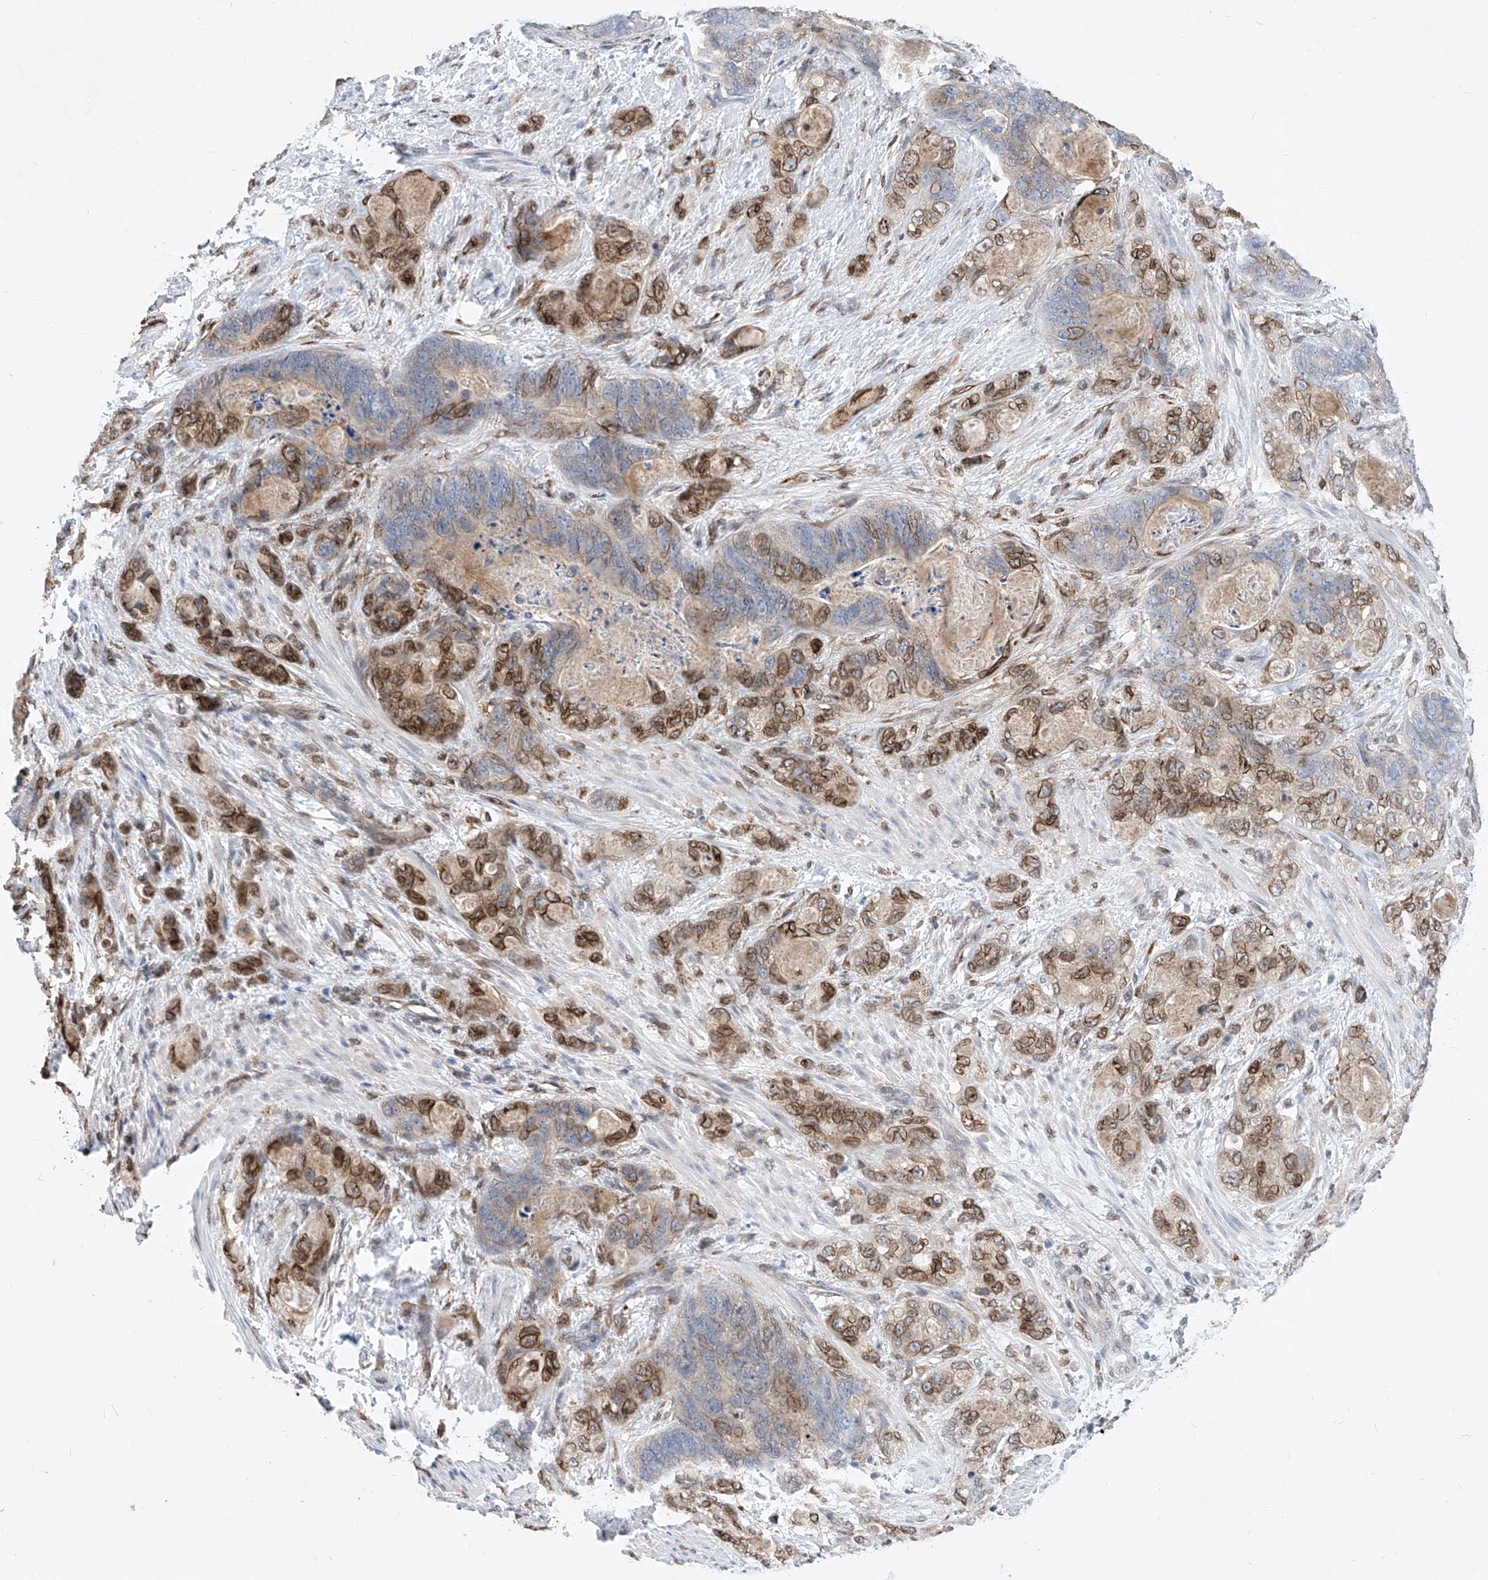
{"staining": {"intensity": "moderate", "quantity": "25%-75%", "location": "cytoplasmic/membranous,nuclear"}, "tissue": "stomach cancer", "cell_type": "Tumor cells", "image_type": "cancer", "snomed": [{"axis": "morphology", "description": "Normal tissue, NOS"}, {"axis": "morphology", "description": "Adenocarcinoma, NOS"}, {"axis": "topography", "description": "Stomach"}], "caption": "An immunohistochemistry micrograph of neoplastic tissue is shown. Protein staining in brown highlights moderate cytoplasmic/membranous and nuclear positivity in adenocarcinoma (stomach) within tumor cells.", "gene": "MX2", "patient": {"sex": "female", "age": 89}}